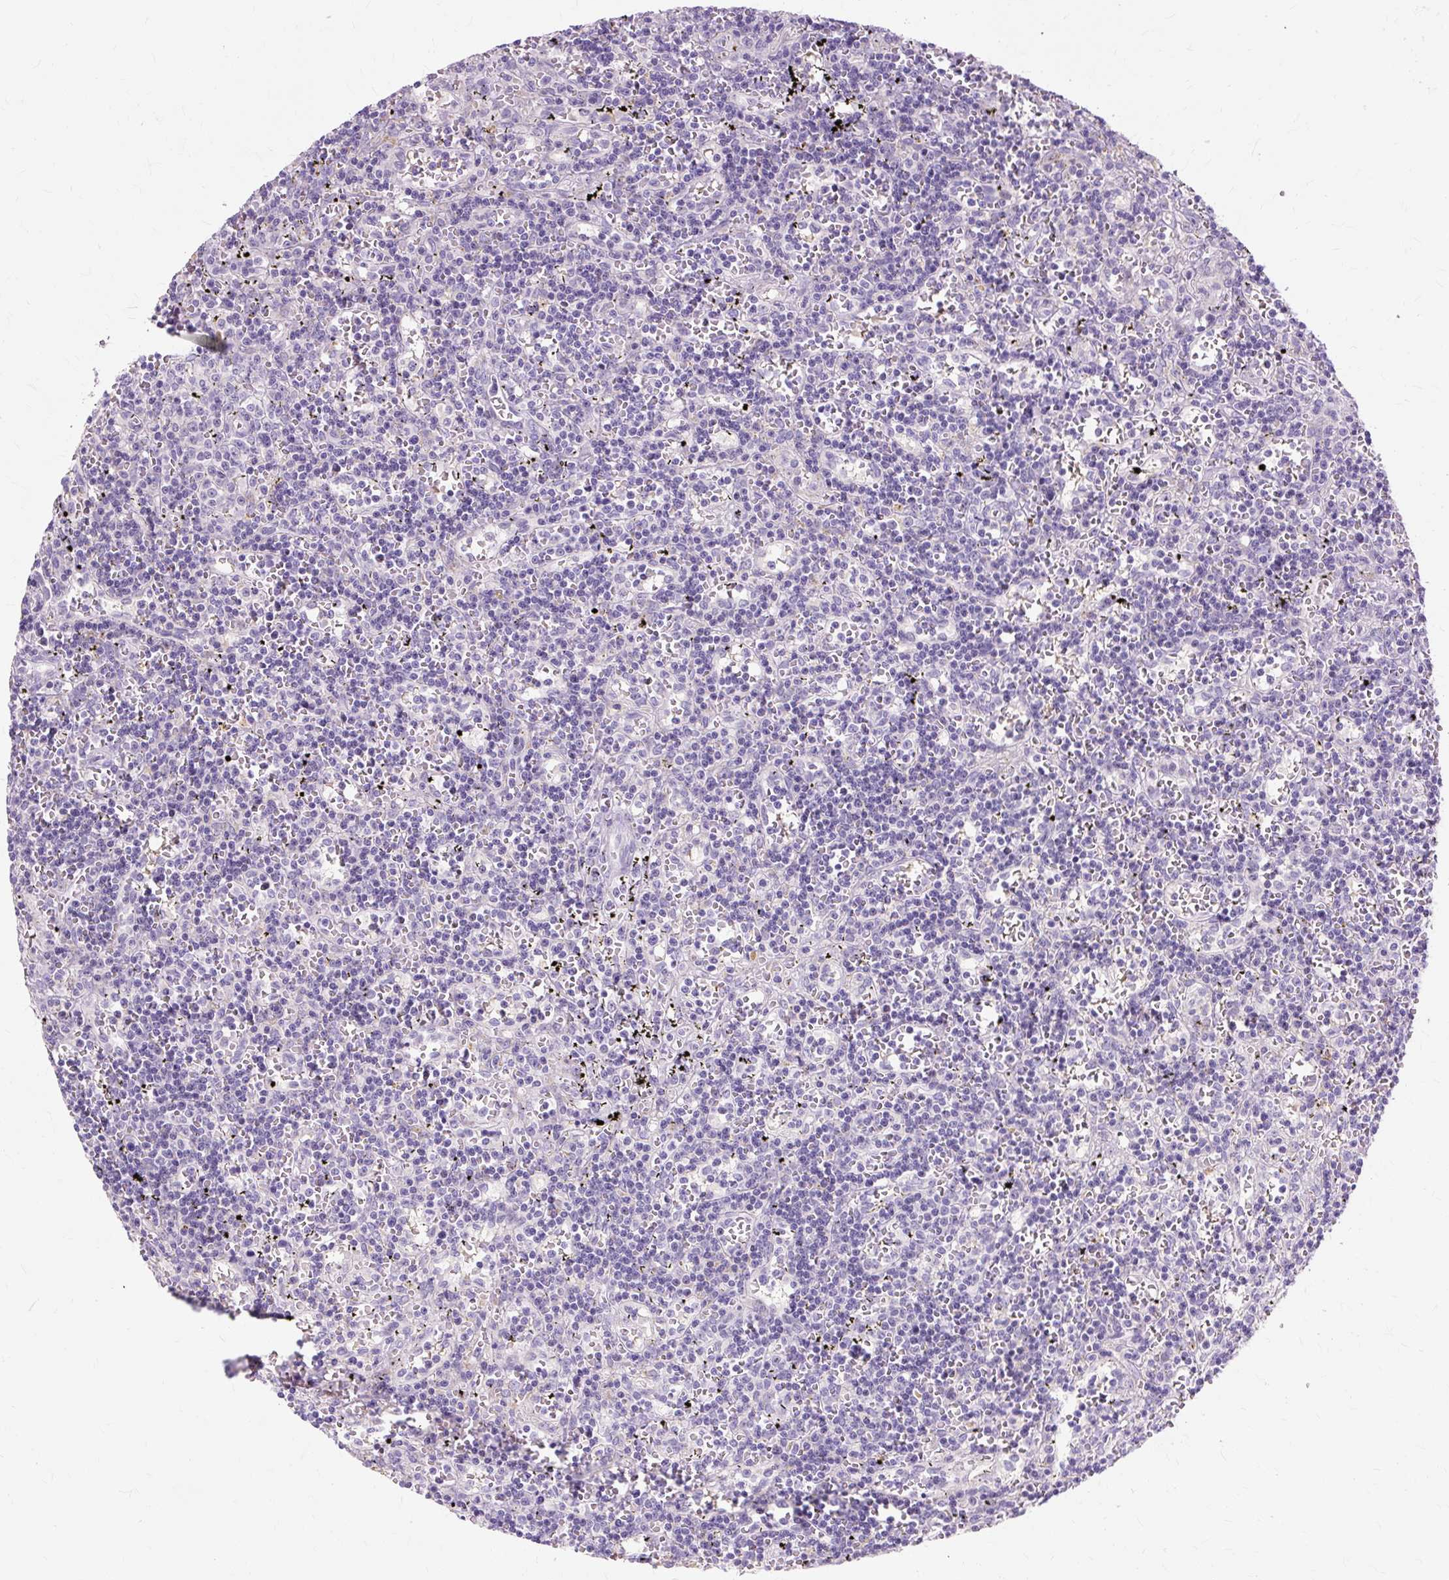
{"staining": {"intensity": "negative", "quantity": "none", "location": "none"}, "tissue": "lymphoma", "cell_type": "Tumor cells", "image_type": "cancer", "snomed": [{"axis": "morphology", "description": "Malignant lymphoma, non-Hodgkin's type, Low grade"}, {"axis": "topography", "description": "Spleen"}], "caption": "DAB (3,3'-diaminobenzidine) immunohistochemical staining of malignant lymphoma, non-Hodgkin's type (low-grade) exhibits no significant positivity in tumor cells.", "gene": "IRX2", "patient": {"sex": "male", "age": 60}}